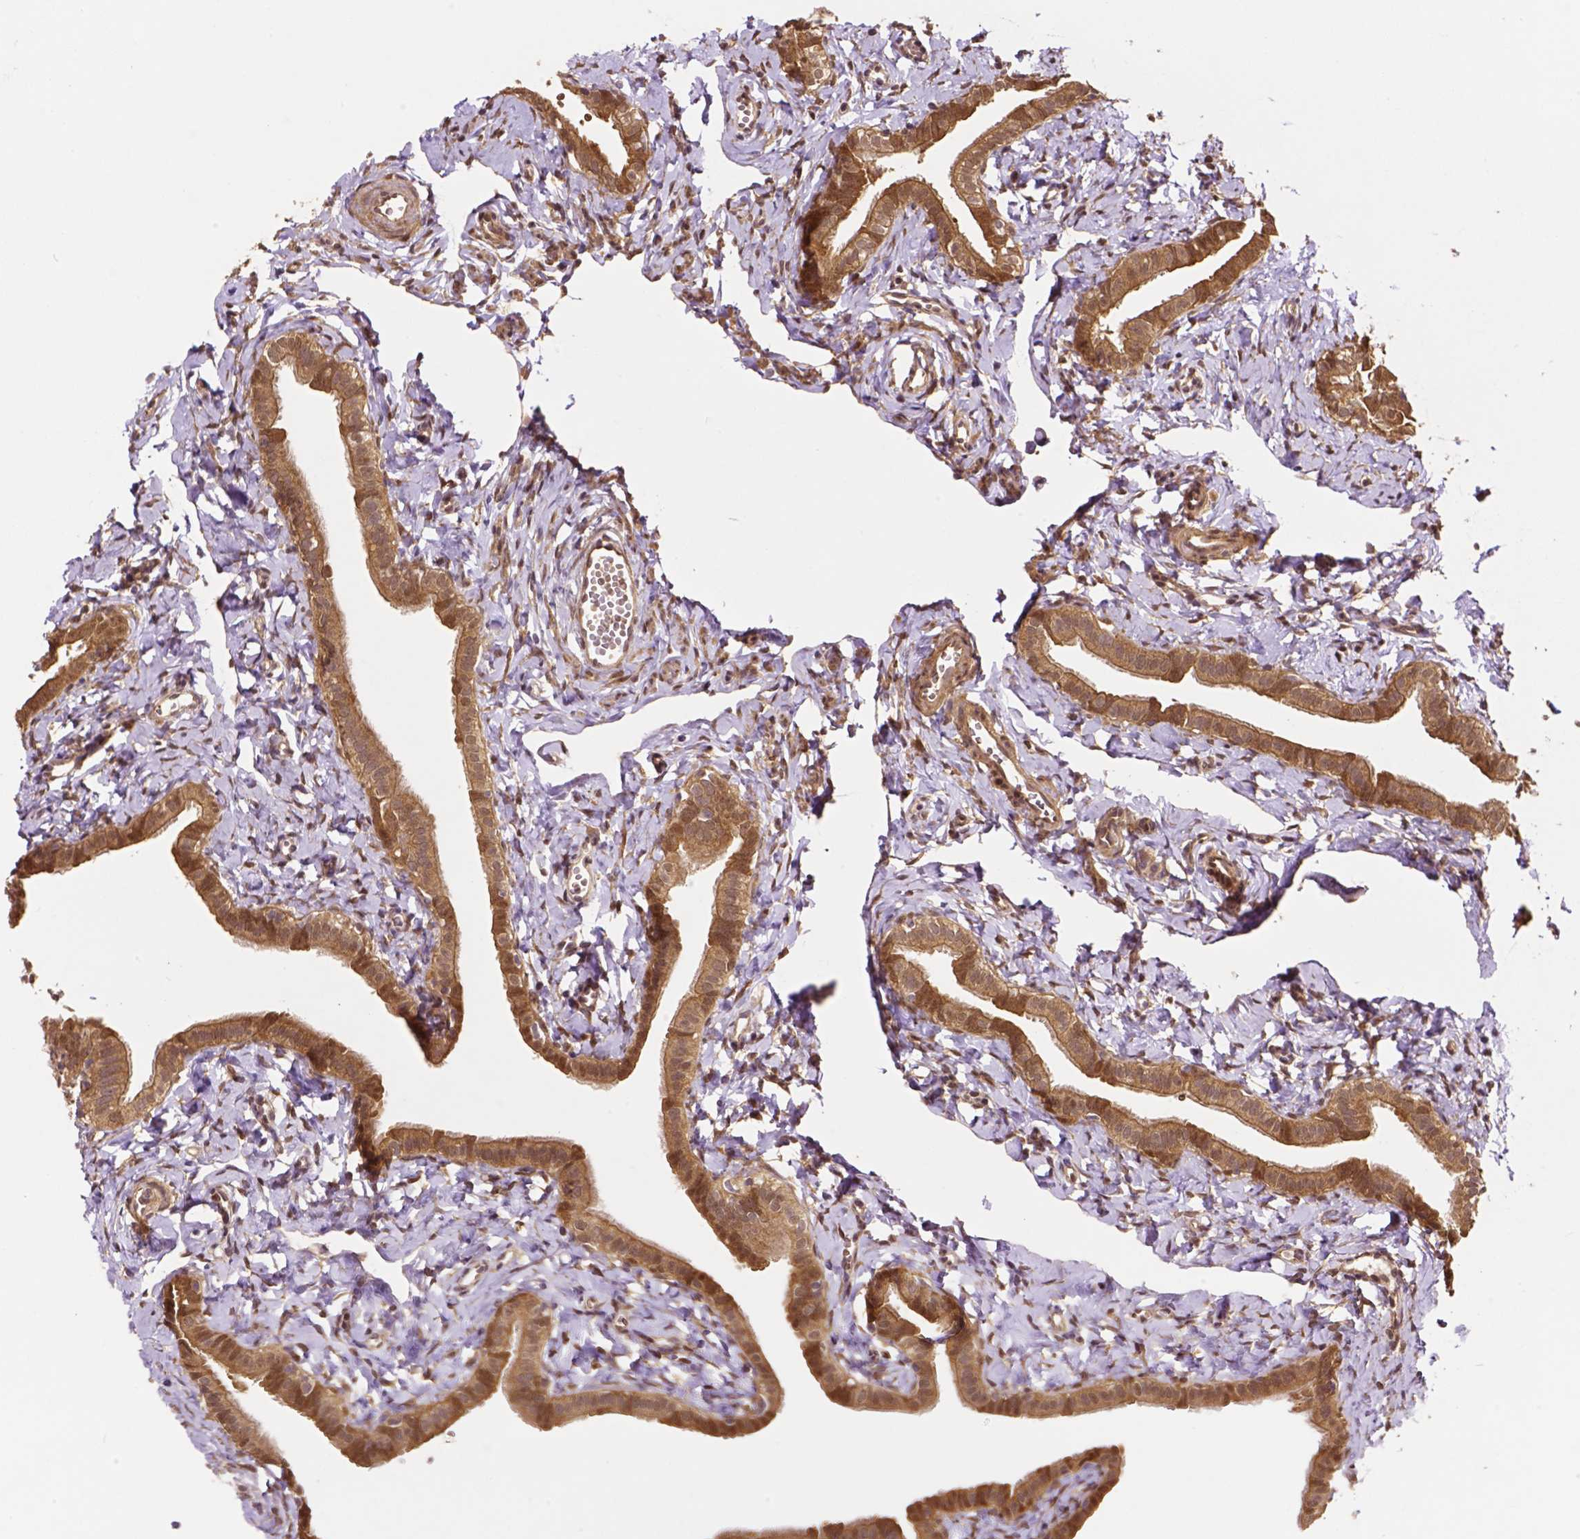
{"staining": {"intensity": "moderate", "quantity": ">75%", "location": "cytoplasmic/membranous,nuclear"}, "tissue": "fallopian tube", "cell_type": "Glandular cells", "image_type": "normal", "snomed": [{"axis": "morphology", "description": "Normal tissue, NOS"}, {"axis": "topography", "description": "Fallopian tube"}], "caption": "Protein analysis of normal fallopian tube displays moderate cytoplasmic/membranous,nuclear expression in approximately >75% of glandular cells.", "gene": "YAP1", "patient": {"sex": "female", "age": 41}}